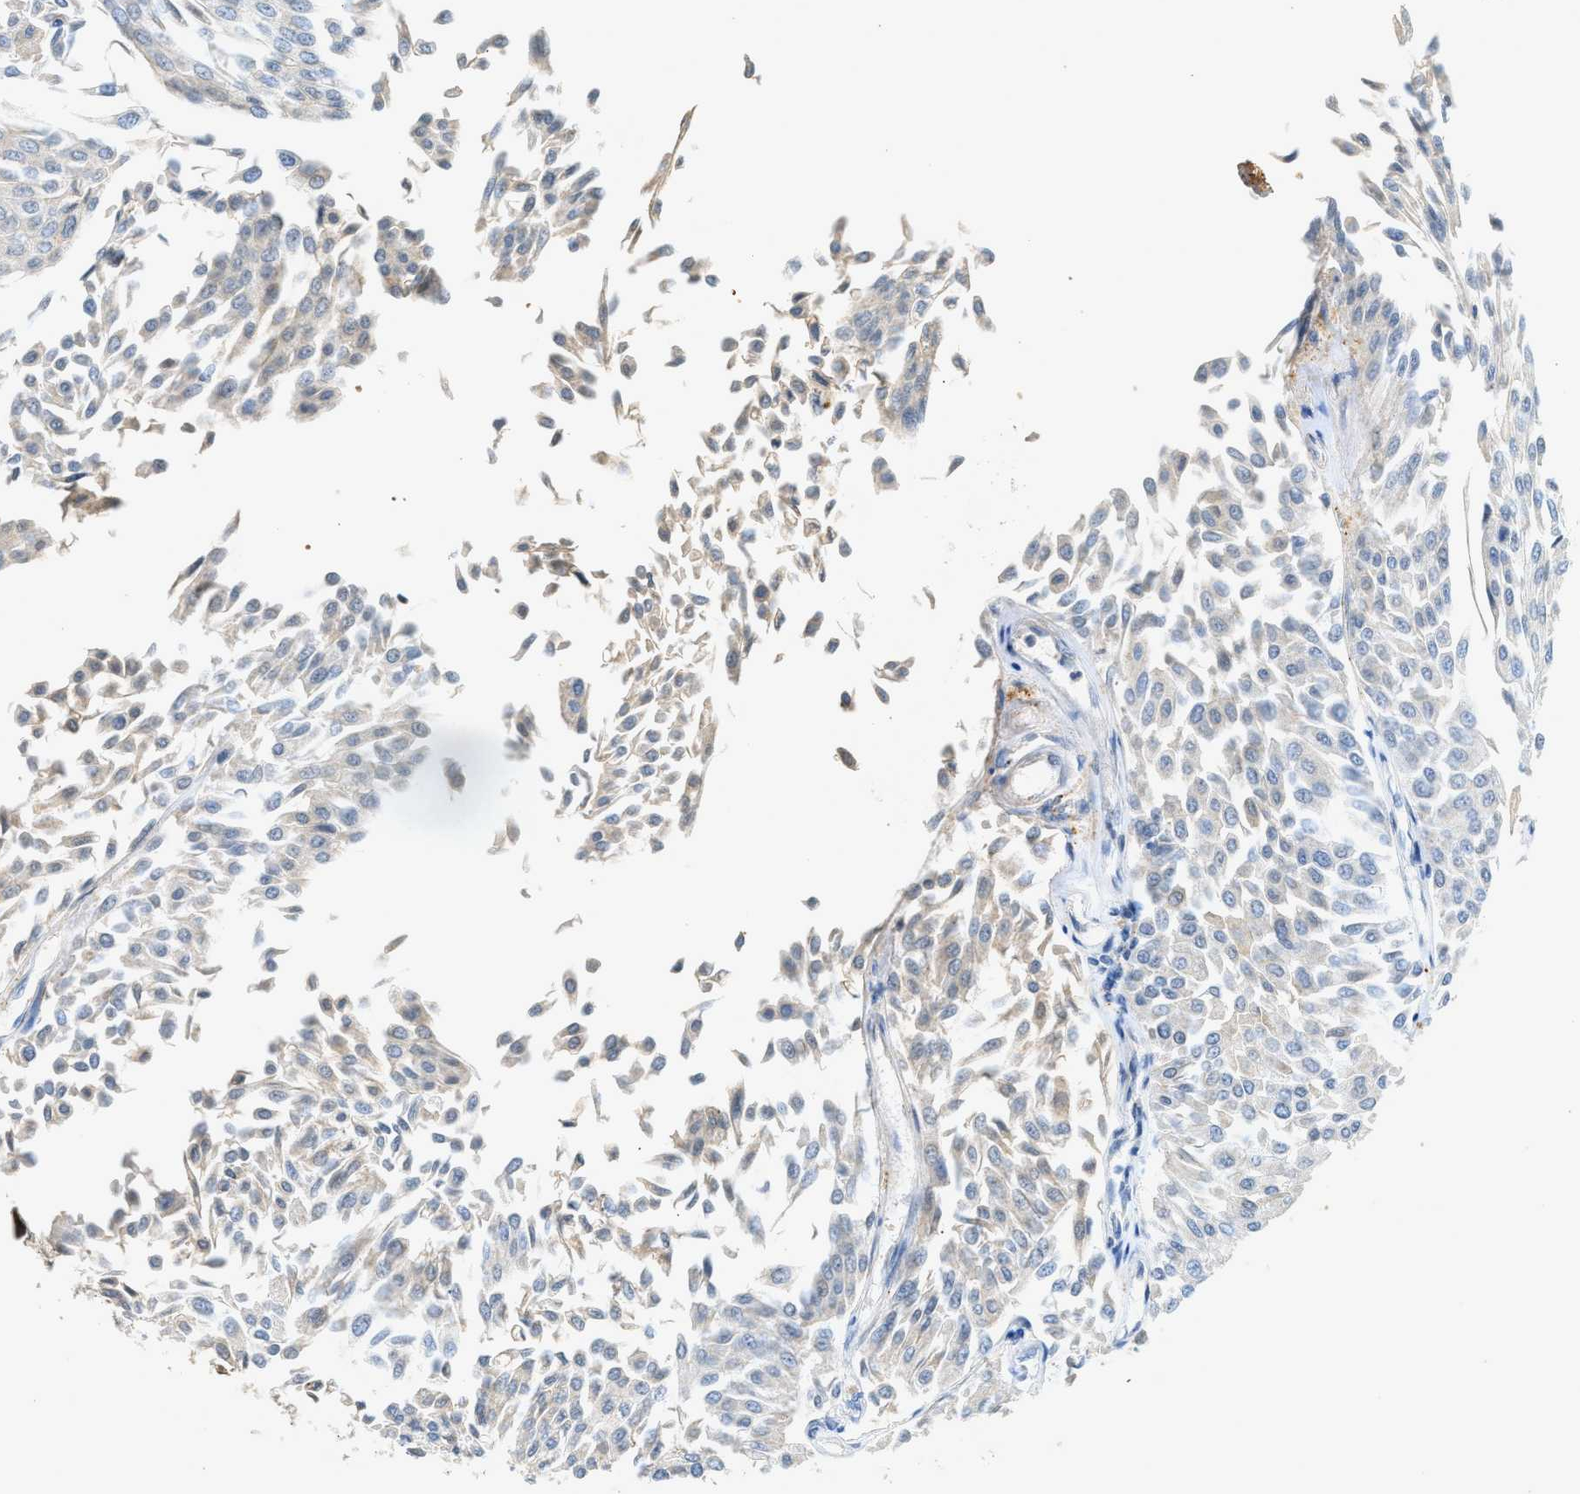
{"staining": {"intensity": "negative", "quantity": "none", "location": "none"}, "tissue": "urothelial cancer", "cell_type": "Tumor cells", "image_type": "cancer", "snomed": [{"axis": "morphology", "description": "Urothelial carcinoma, Low grade"}, {"axis": "topography", "description": "Urinary bladder"}], "caption": "Immunohistochemistry (IHC) micrograph of neoplastic tissue: urothelial cancer stained with DAB (3,3'-diaminobenzidine) shows no significant protein expression in tumor cells. Nuclei are stained in blue.", "gene": "F2", "patient": {"sex": "male", "age": 67}}